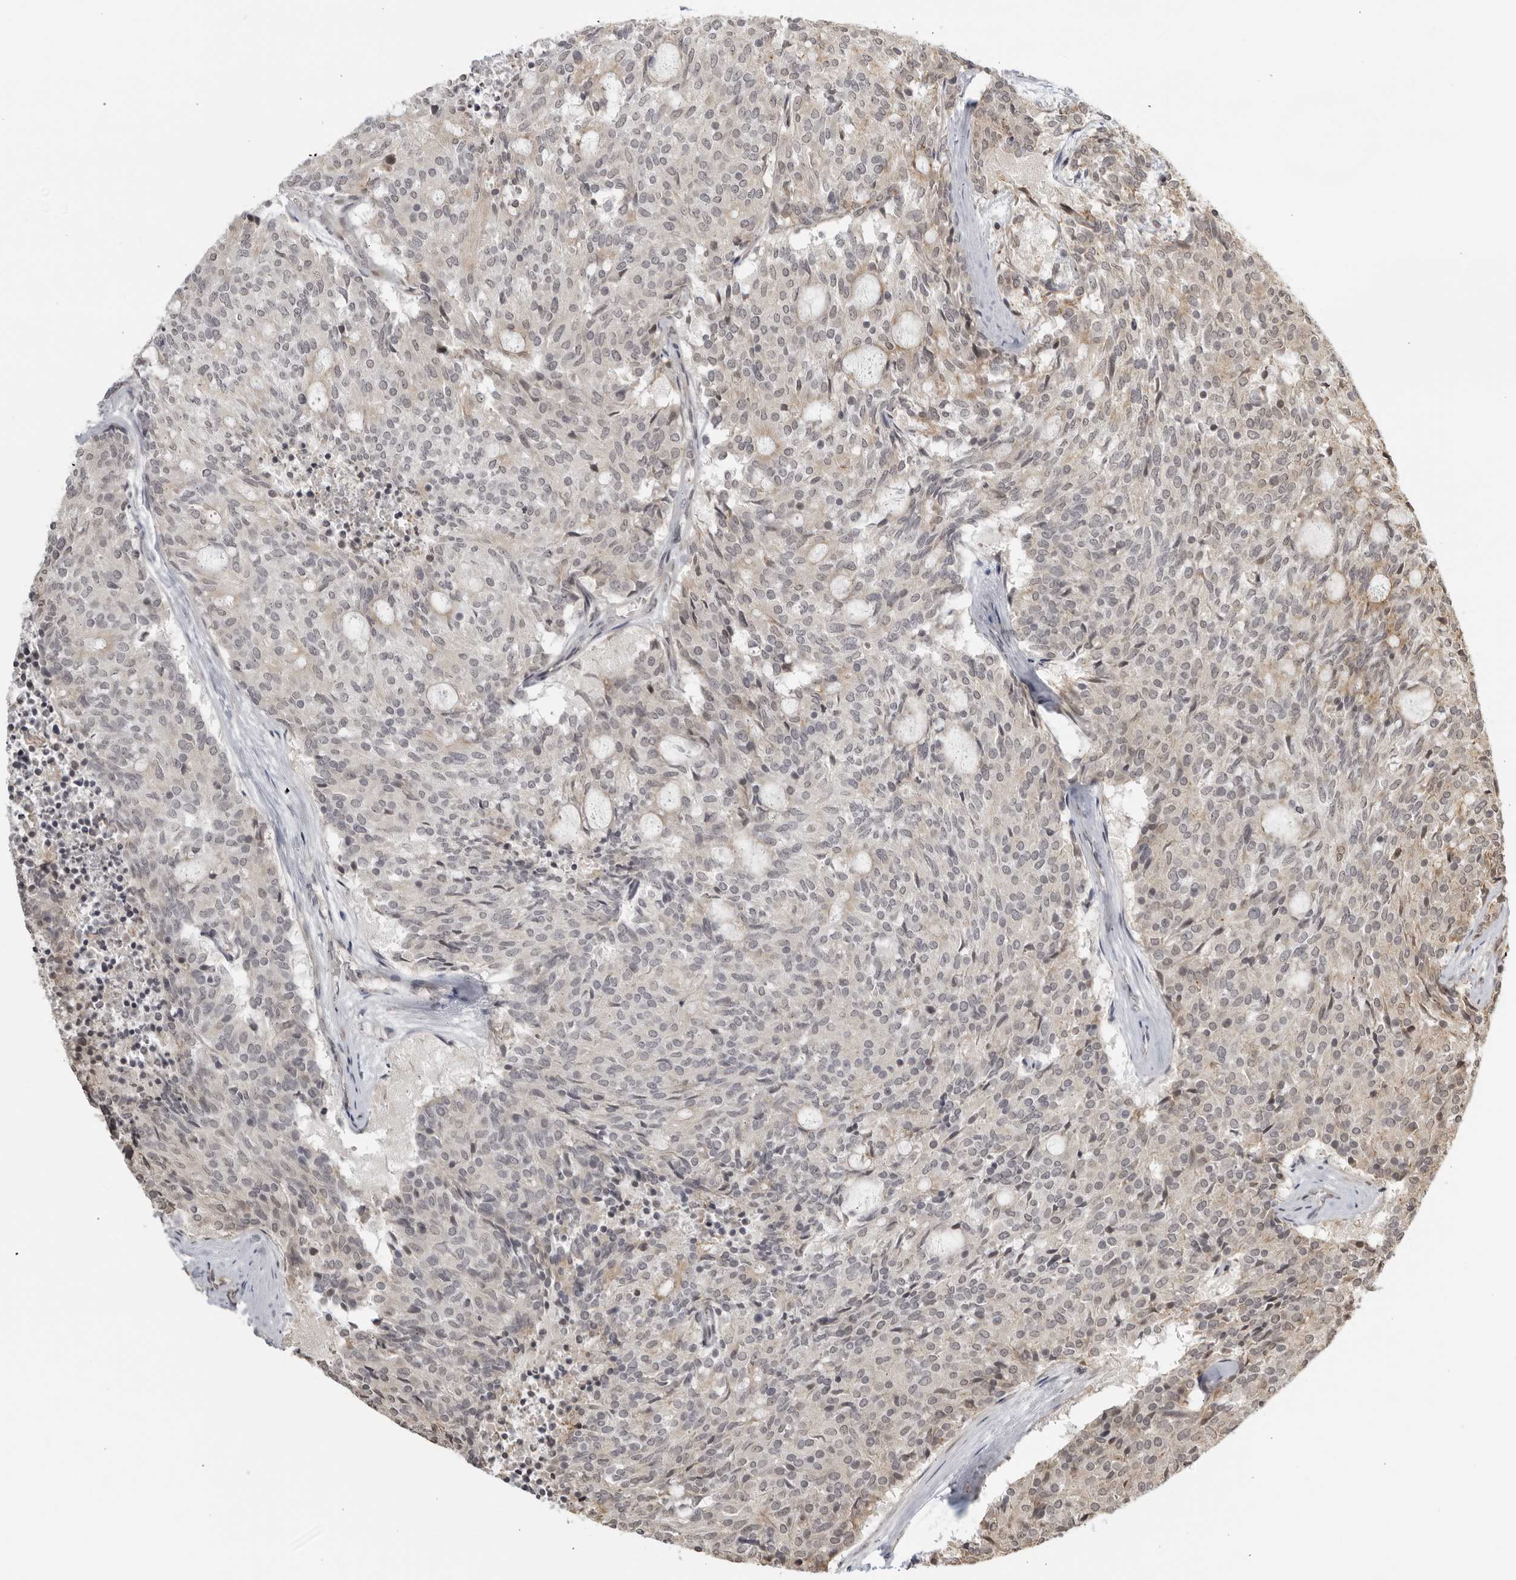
{"staining": {"intensity": "moderate", "quantity": "<25%", "location": "cytoplasmic/membranous"}, "tissue": "carcinoid", "cell_type": "Tumor cells", "image_type": "cancer", "snomed": [{"axis": "morphology", "description": "Carcinoid, malignant, NOS"}, {"axis": "topography", "description": "Pancreas"}], "caption": "Carcinoid stained with a brown dye demonstrates moderate cytoplasmic/membranous positive staining in about <25% of tumor cells.", "gene": "TCF21", "patient": {"sex": "female", "age": 54}}